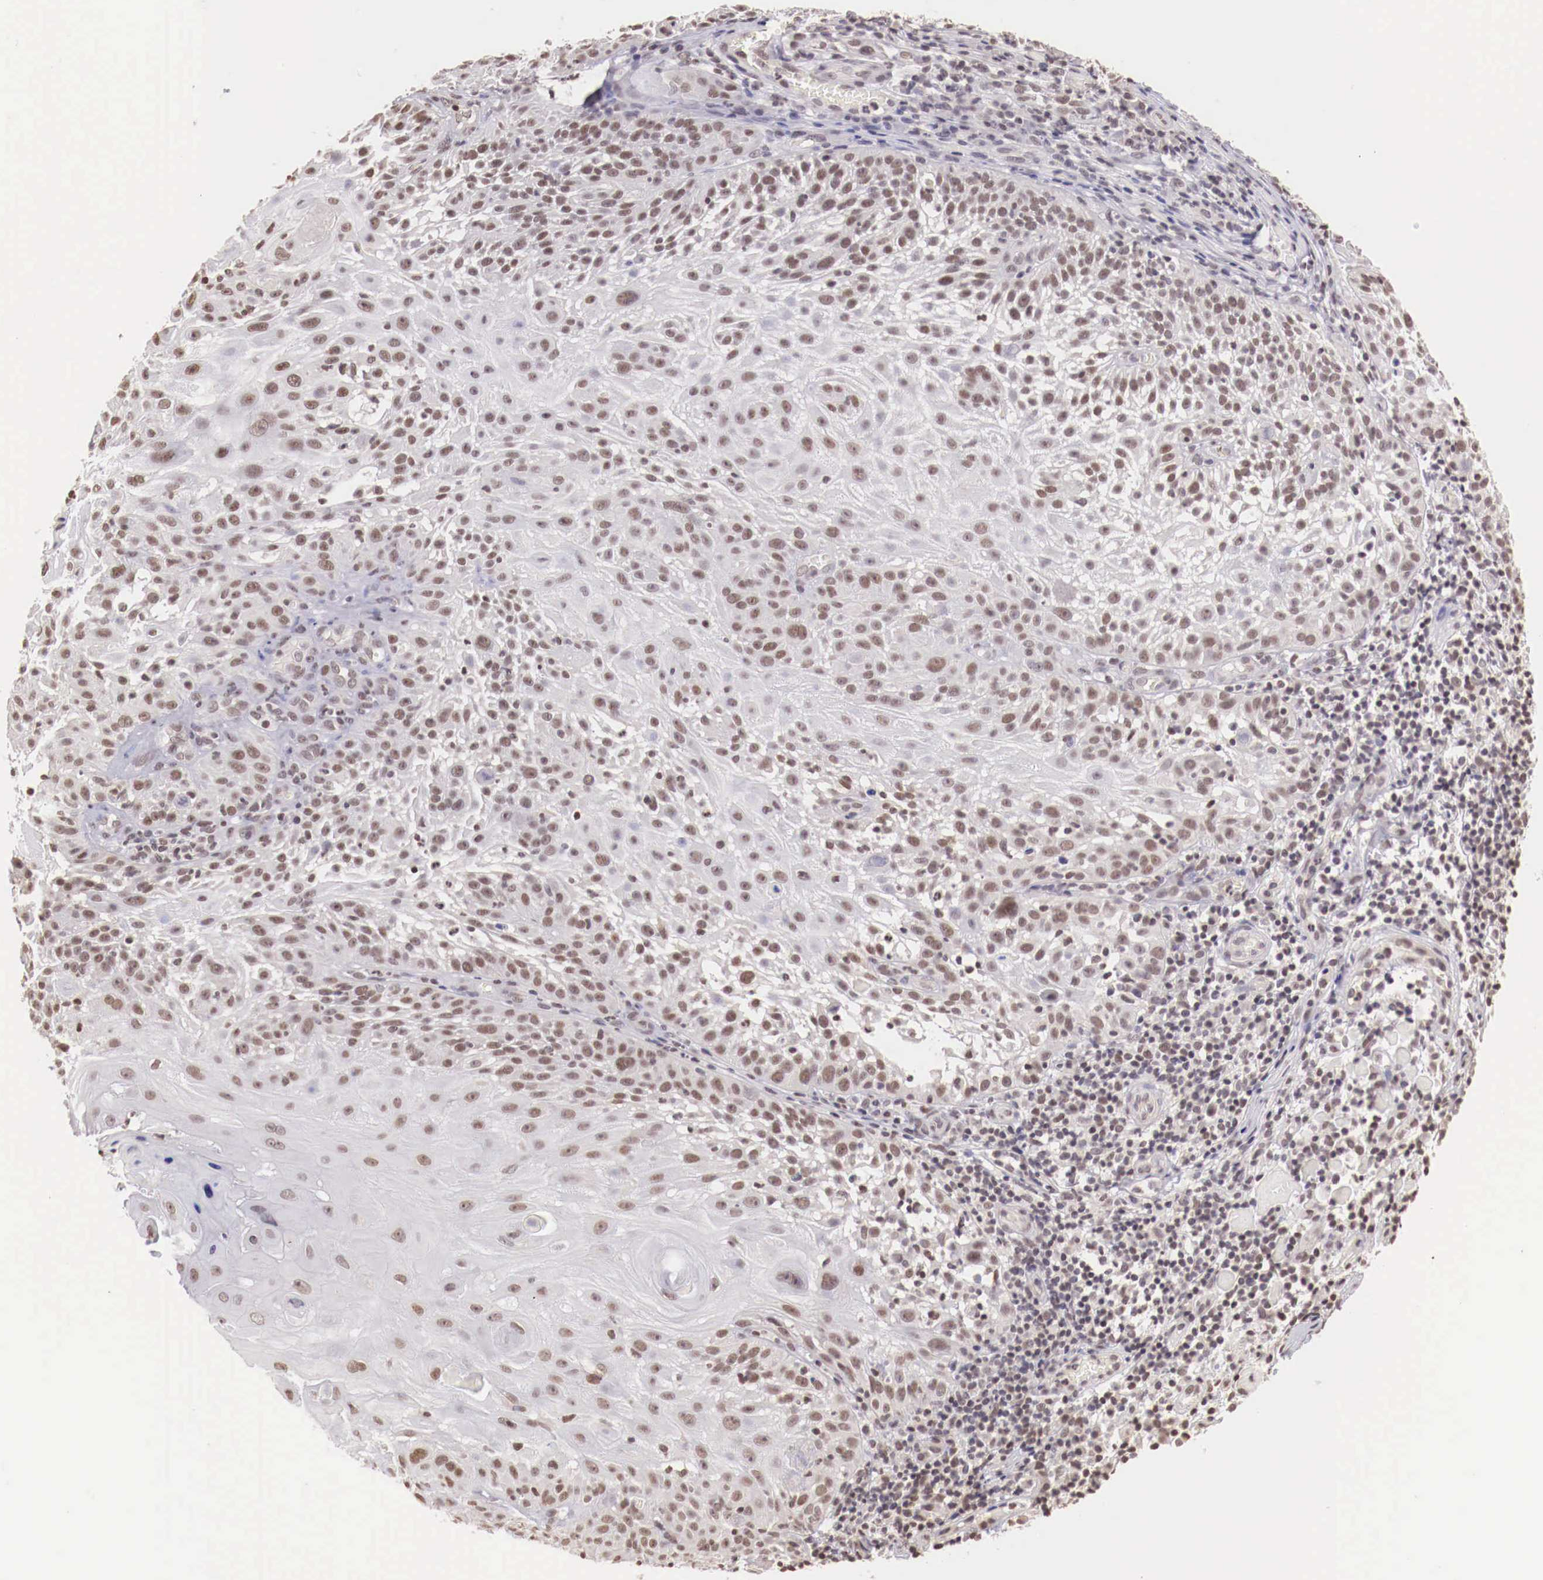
{"staining": {"intensity": "weak", "quantity": "25%-75%", "location": "nuclear"}, "tissue": "skin cancer", "cell_type": "Tumor cells", "image_type": "cancer", "snomed": [{"axis": "morphology", "description": "Squamous cell carcinoma, NOS"}, {"axis": "topography", "description": "Skin"}], "caption": "An image of skin squamous cell carcinoma stained for a protein displays weak nuclear brown staining in tumor cells.", "gene": "SP1", "patient": {"sex": "female", "age": 89}}